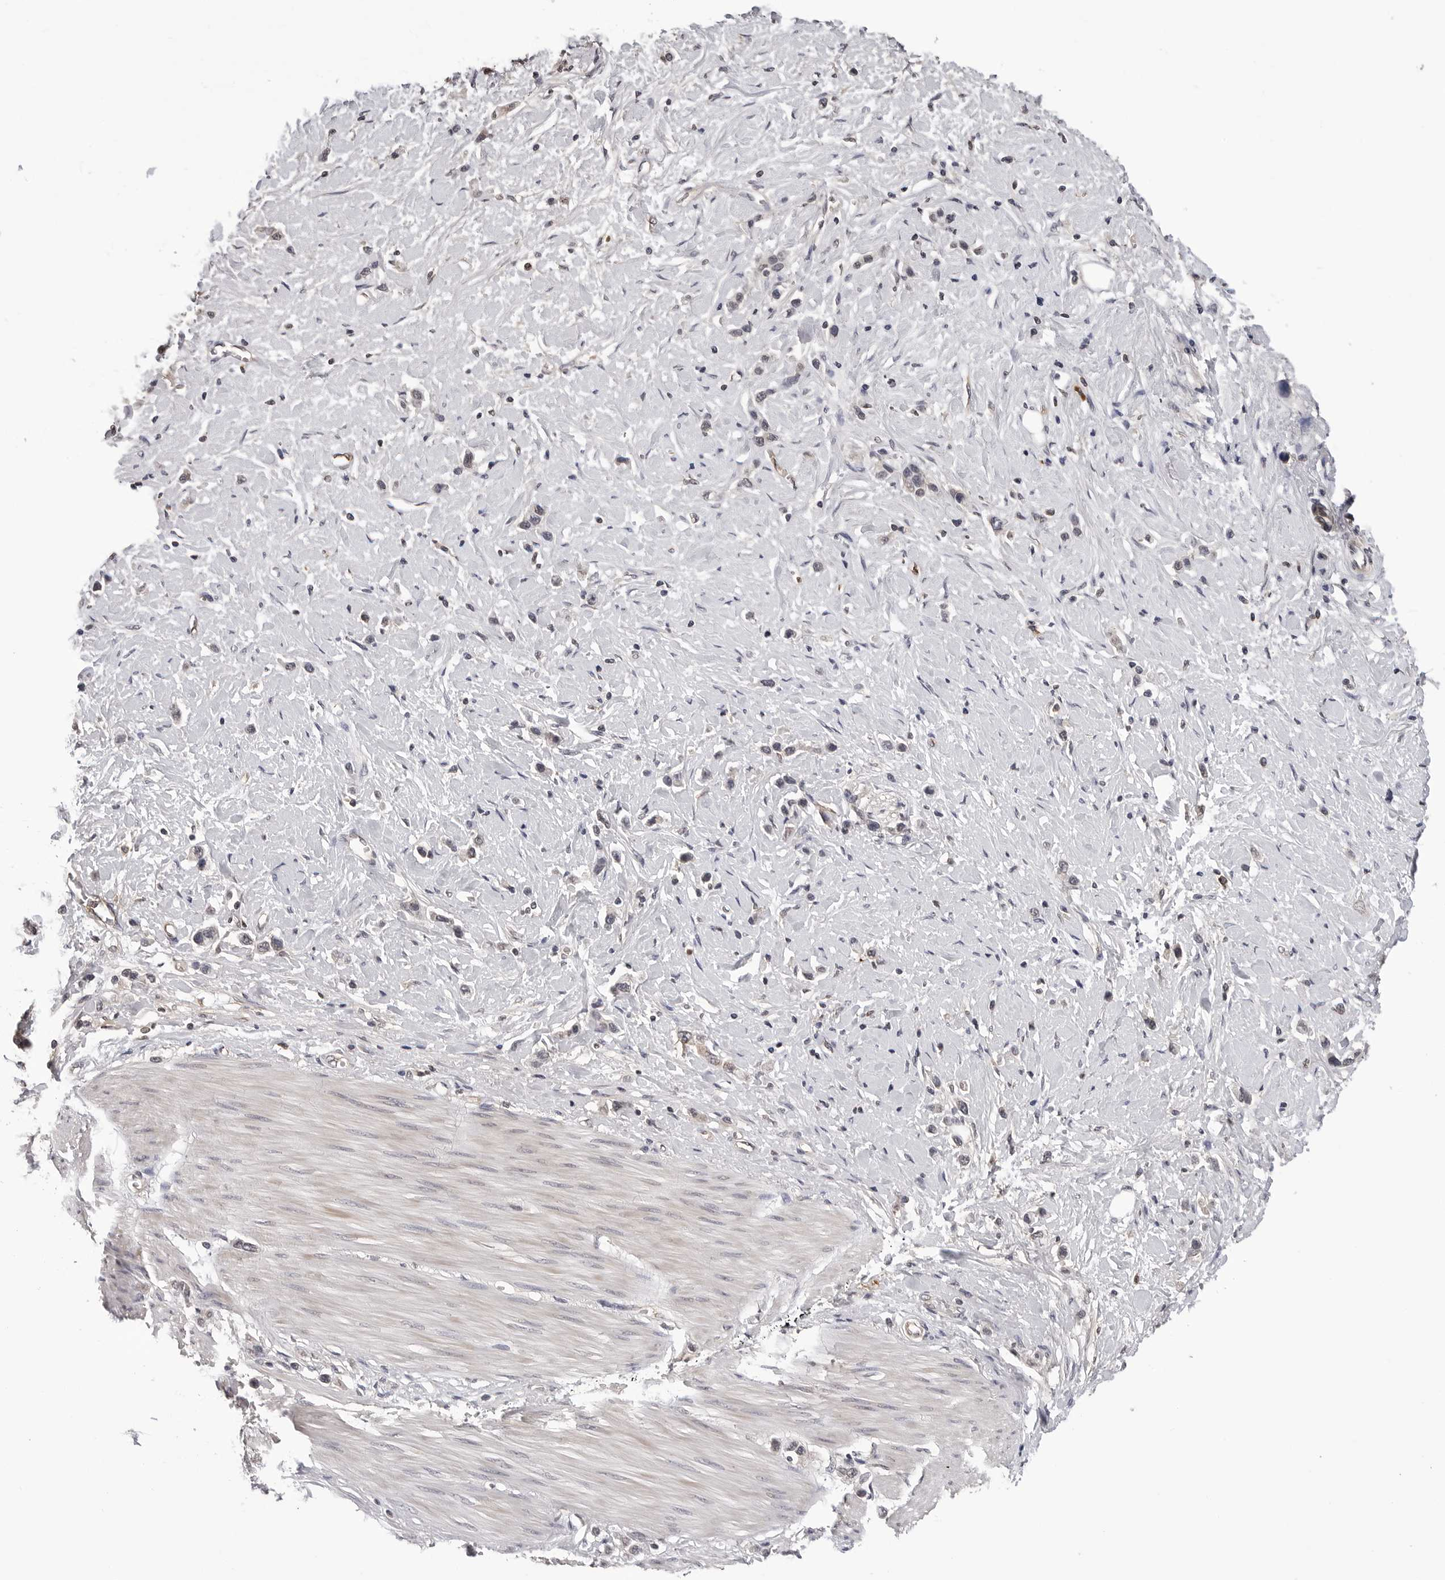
{"staining": {"intensity": "negative", "quantity": "none", "location": "none"}, "tissue": "stomach cancer", "cell_type": "Tumor cells", "image_type": "cancer", "snomed": [{"axis": "morphology", "description": "Adenocarcinoma, NOS"}, {"axis": "topography", "description": "Stomach"}], "caption": "This is a photomicrograph of IHC staining of stomach cancer, which shows no positivity in tumor cells. (DAB (3,3'-diaminobenzidine) immunohistochemistry (IHC) visualized using brightfield microscopy, high magnification).", "gene": "TRMT13", "patient": {"sex": "female", "age": 65}}